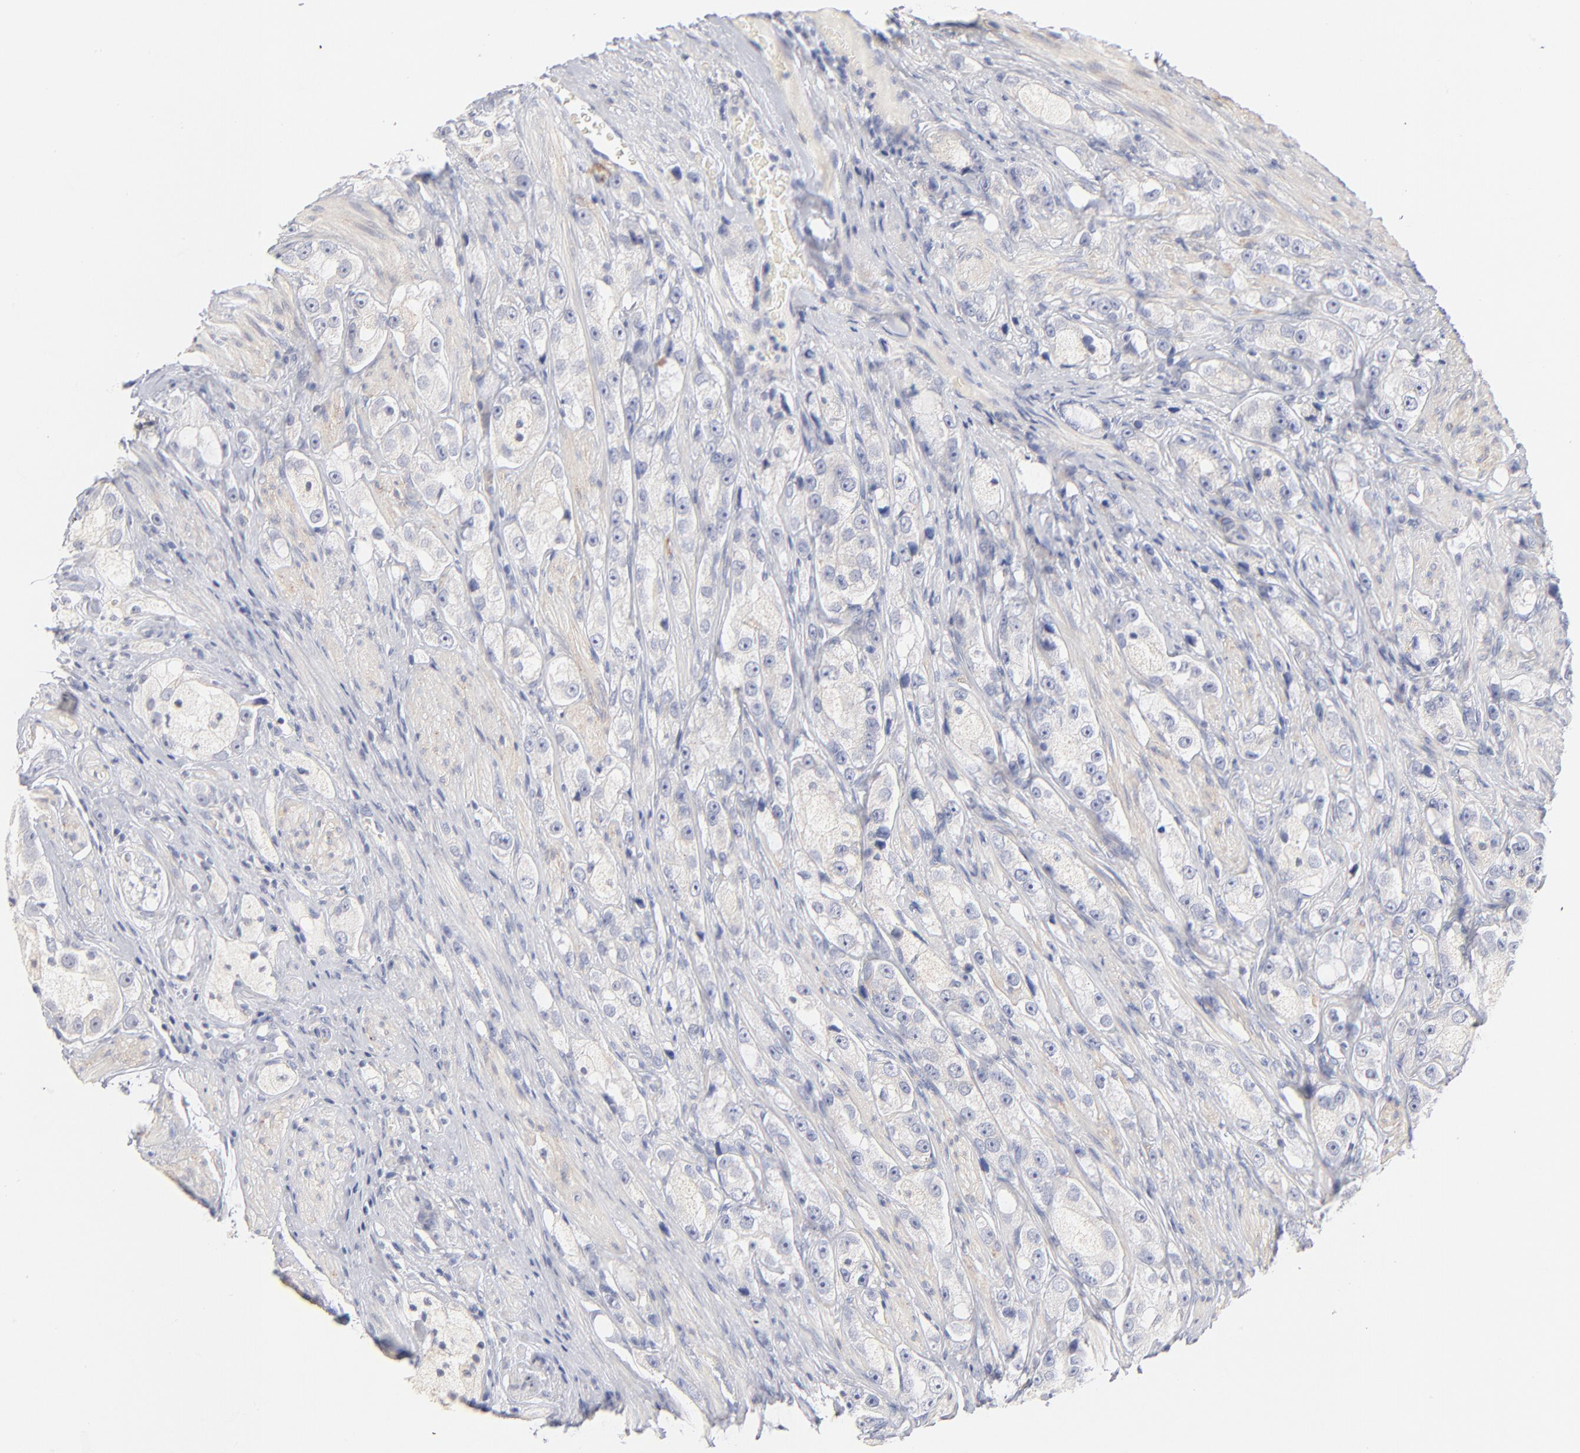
{"staining": {"intensity": "negative", "quantity": "none", "location": "none"}, "tissue": "prostate cancer", "cell_type": "Tumor cells", "image_type": "cancer", "snomed": [{"axis": "morphology", "description": "Adenocarcinoma, High grade"}, {"axis": "topography", "description": "Prostate"}], "caption": "Tumor cells are negative for brown protein staining in prostate cancer.", "gene": "MID1", "patient": {"sex": "male", "age": 63}}